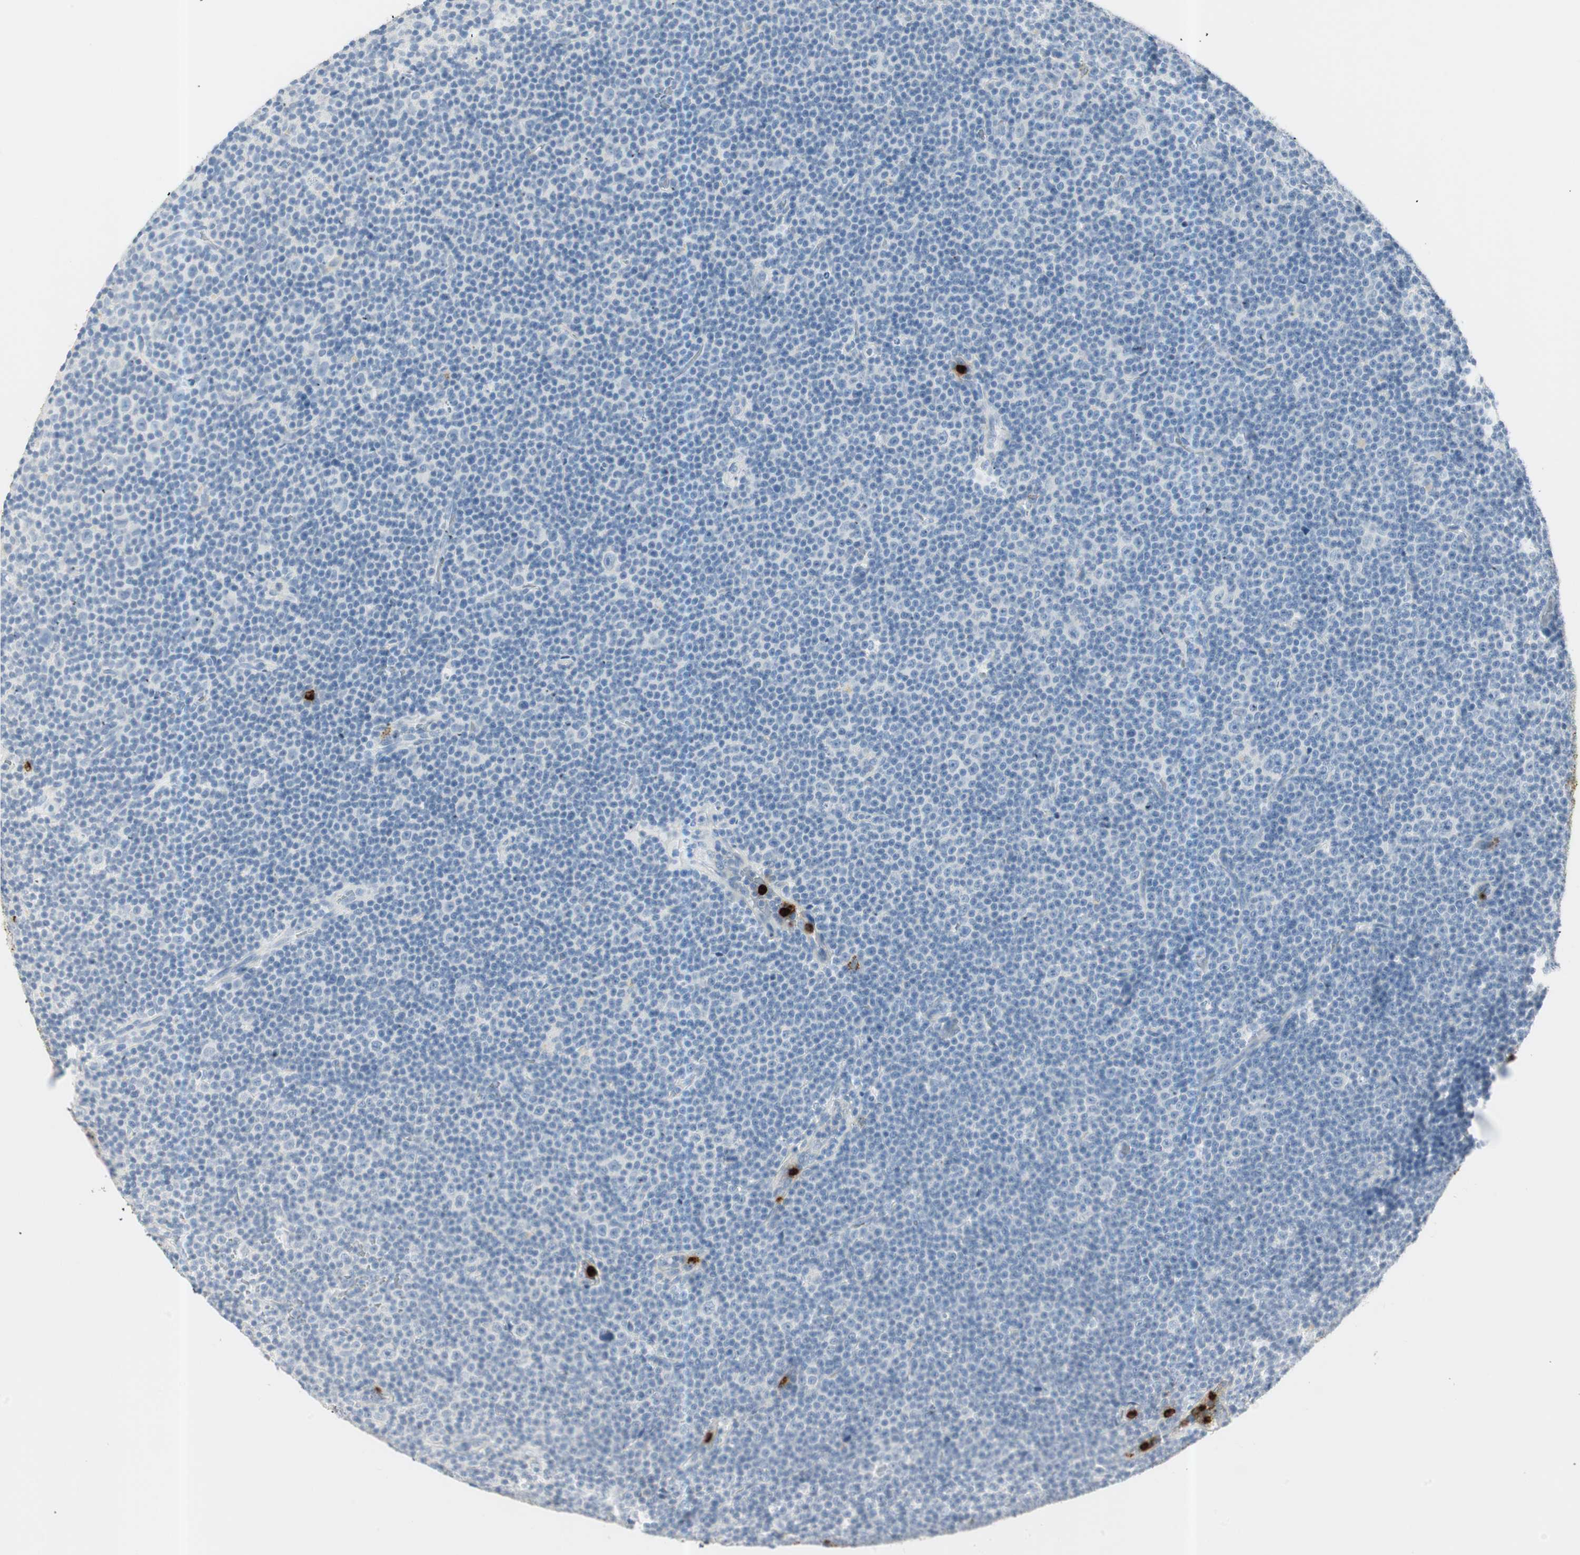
{"staining": {"intensity": "negative", "quantity": "none", "location": "none"}, "tissue": "lymphoma", "cell_type": "Tumor cells", "image_type": "cancer", "snomed": [{"axis": "morphology", "description": "Malignant lymphoma, non-Hodgkin's type, Low grade"}, {"axis": "topography", "description": "Lymph node"}], "caption": "Immunohistochemical staining of lymphoma displays no significant positivity in tumor cells.", "gene": "PRTN3", "patient": {"sex": "female", "age": 67}}